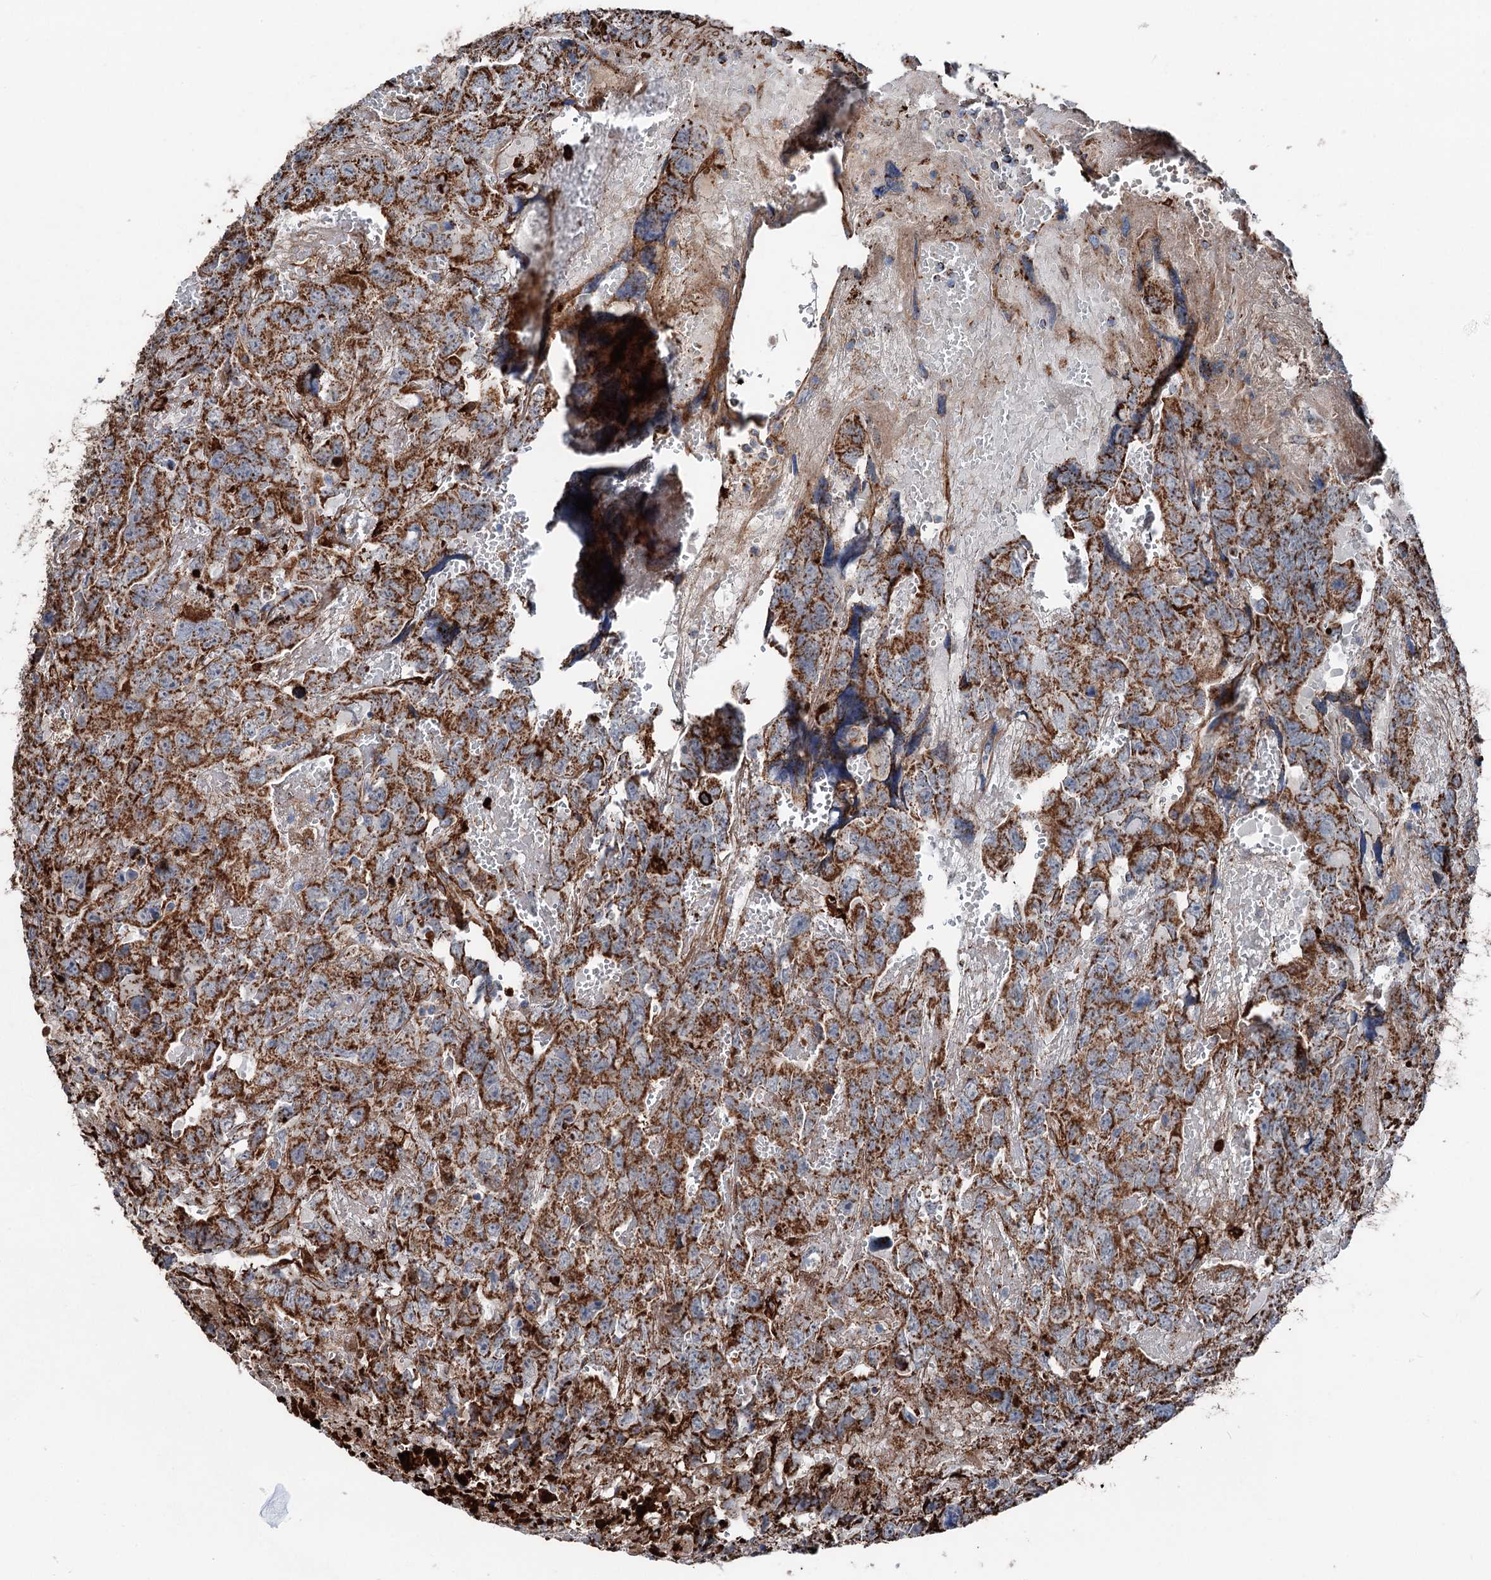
{"staining": {"intensity": "strong", "quantity": ">75%", "location": "cytoplasmic/membranous"}, "tissue": "testis cancer", "cell_type": "Tumor cells", "image_type": "cancer", "snomed": [{"axis": "morphology", "description": "Carcinoma, Embryonal, NOS"}, {"axis": "topography", "description": "Testis"}], "caption": "DAB (3,3'-diaminobenzidine) immunohistochemical staining of human testis cancer (embryonal carcinoma) displays strong cytoplasmic/membranous protein staining in about >75% of tumor cells.", "gene": "DDIAS", "patient": {"sex": "male", "age": 45}}